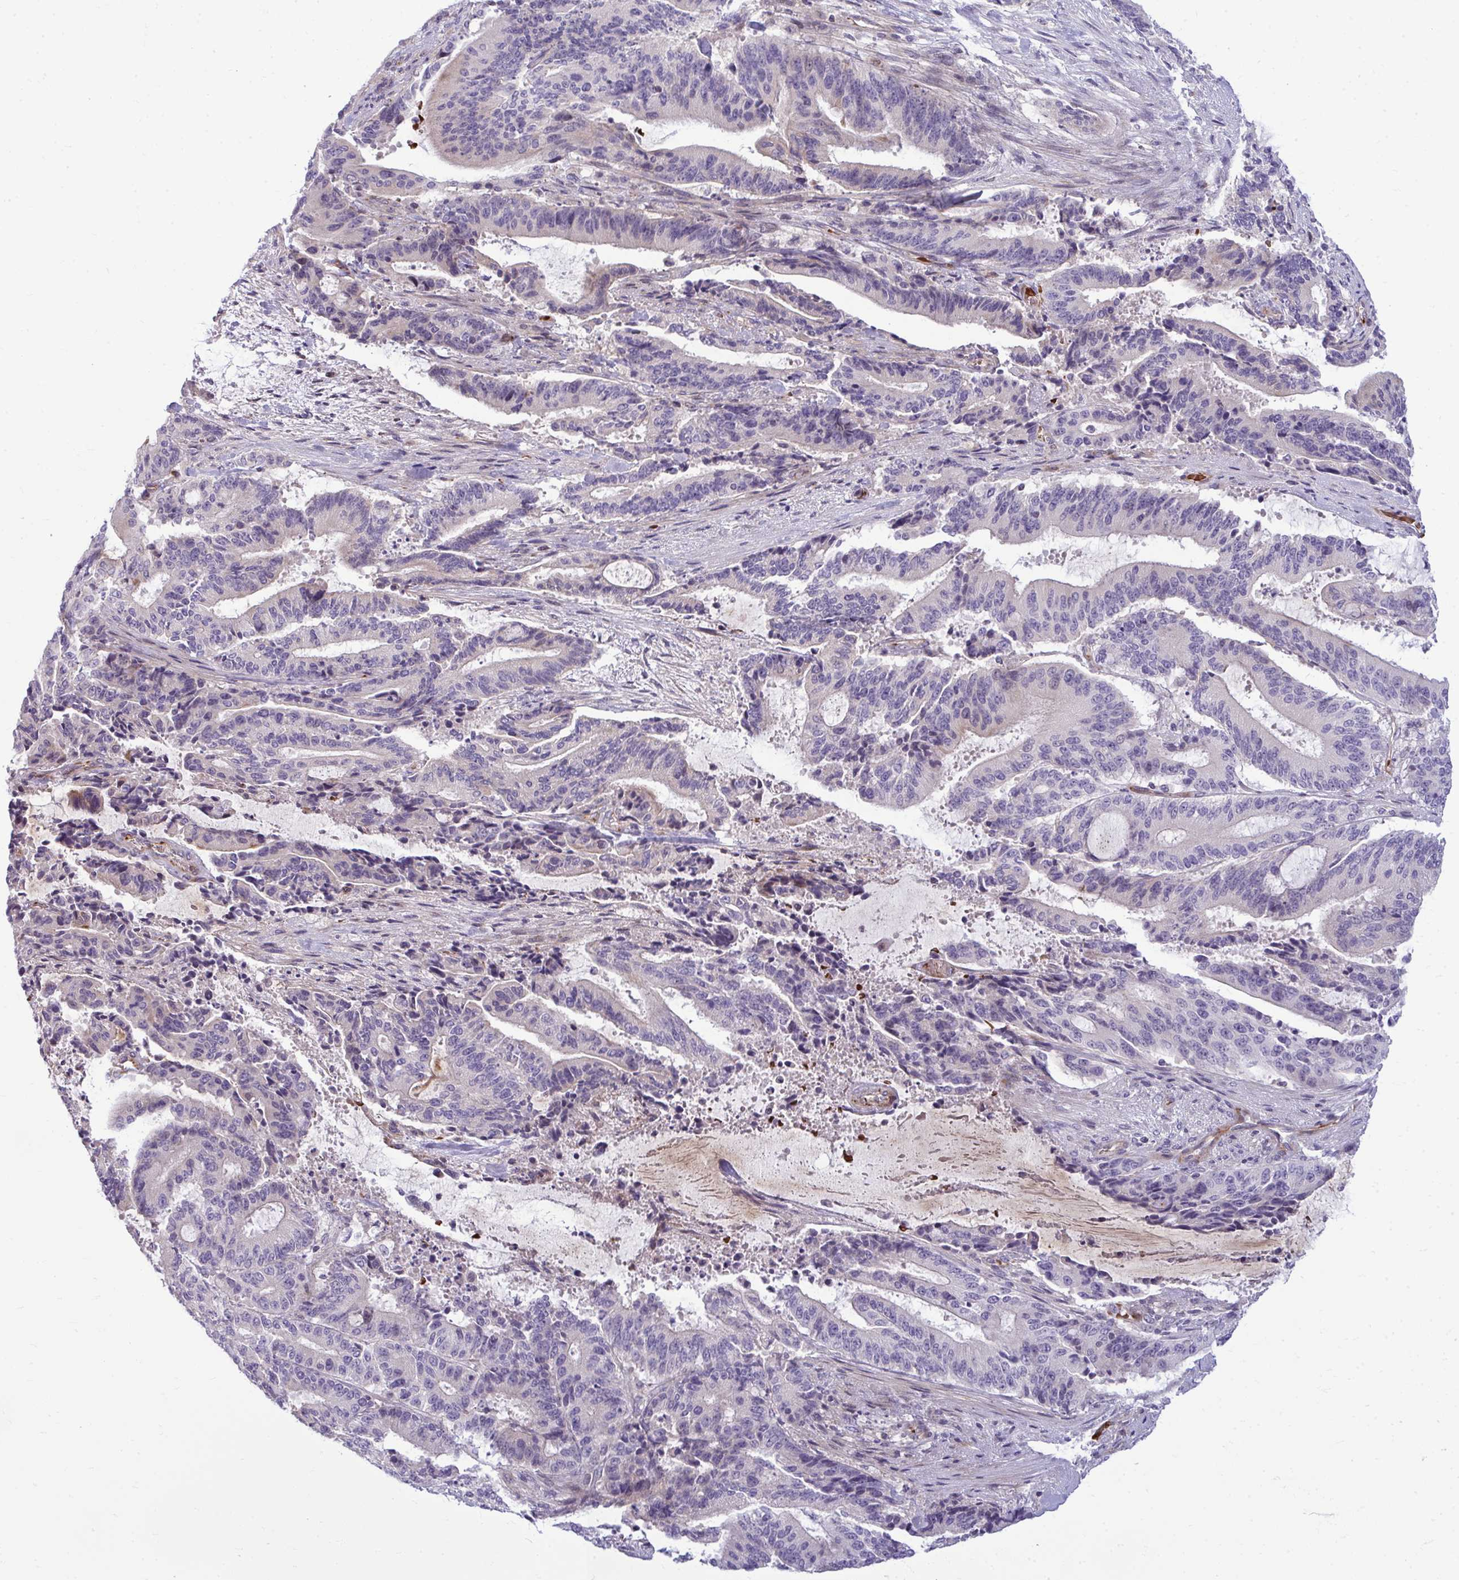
{"staining": {"intensity": "negative", "quantity": "none", "location": "none"}, "tissue": "liver cancer", "cell_type": "Tumor cells", "image_type": "cancer", "snomed": [{"axis": "morphology", "description": "Normal tissue, NOS"}, {"axis": "morphology", "description": "Cholangiocarcinoma"}, {"axis": "topography", "description": "Liver"}, {"axis": "topography", "description": "Peripheral nerve tissue"}], "caption": "Tumor cells show no significant positivity in cholangiocarcinoma (liver). The staining was performed using DAB (3,3'-diaminobenzidine) to visualize the protein expression in brown, while the nuclei were stained in blue with hematoxylin (Magnification: 20x).", "gene": "SLC14A1", "patient": {"sex": "female", "age": 73}}